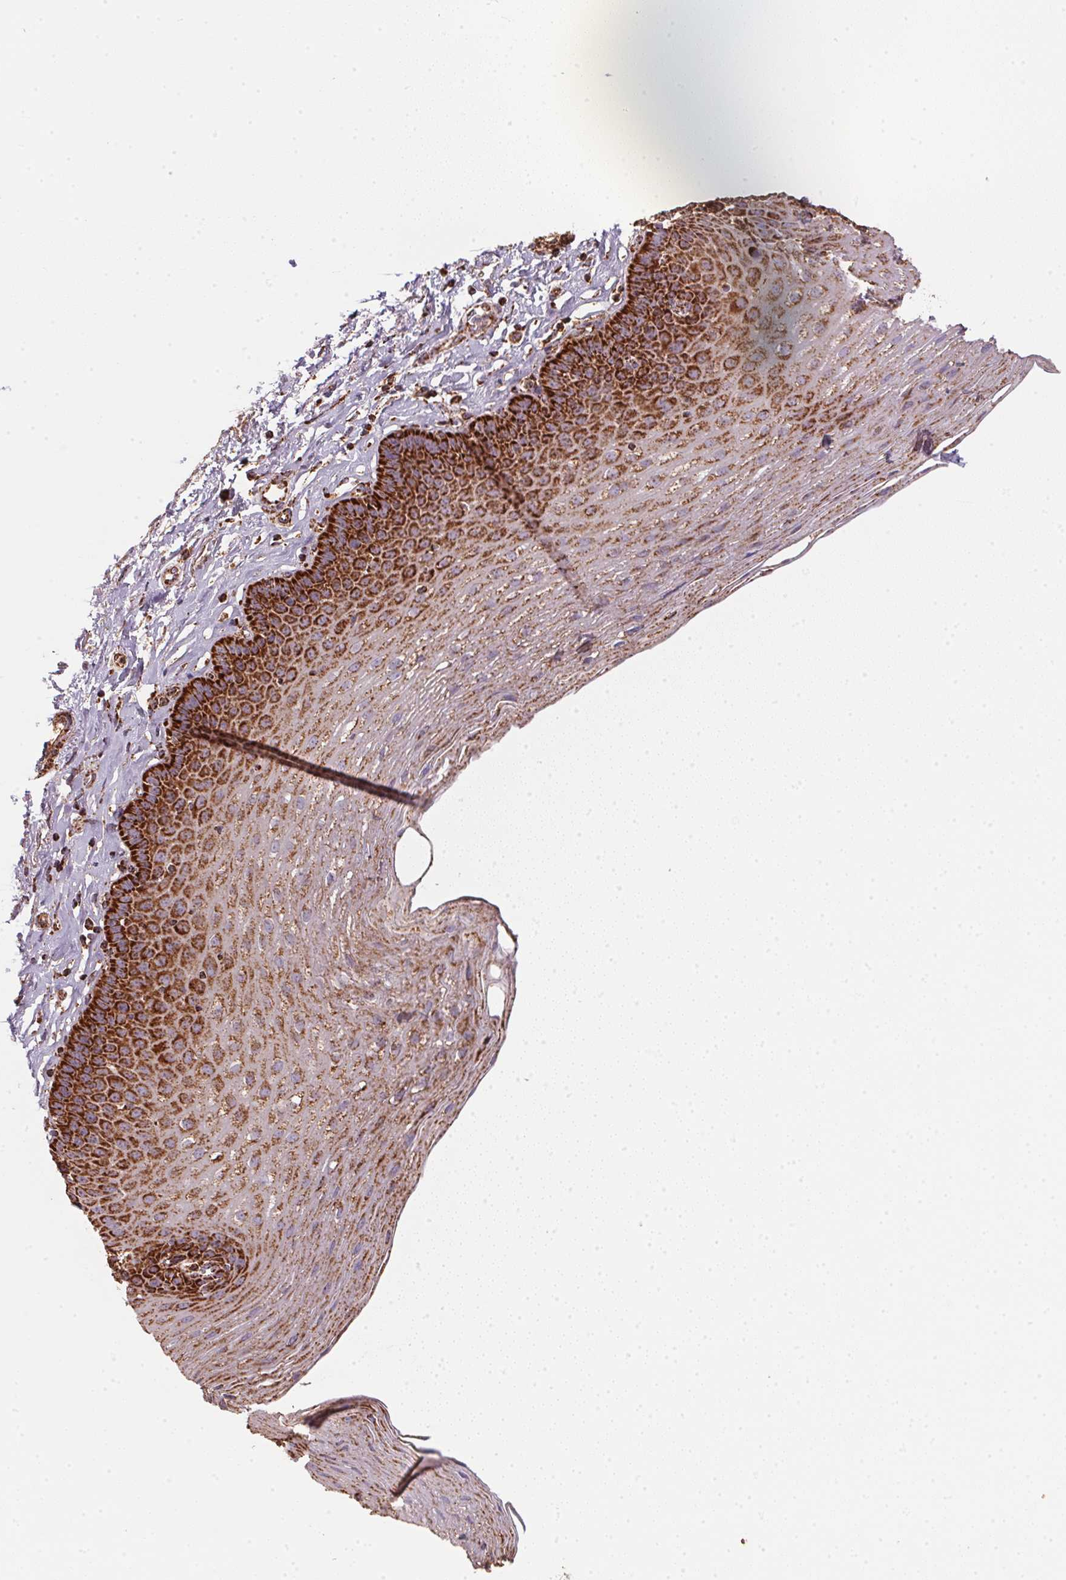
{"staining": {"intensity": "strong", "quantity": ">75%", "location": "cytoplasmic/membranous"}, "tissue": "esophagus", "cell_type": "Squamous epithelial cells", "image_type": "normal", "snomed": [{"axis": "morphology", "description": "Normal tissue, NOS"}, {"axis": "topography", "description": "Esophagus"}], "caption": "Brown immunohistochemical staining in normal esophagus reveals strong cytoplasmic/membranous staining in approximately >75% of squamous epithelial cells.", "gene": "NDUFS2", "patient": {"sex": "female", "age": 81}}